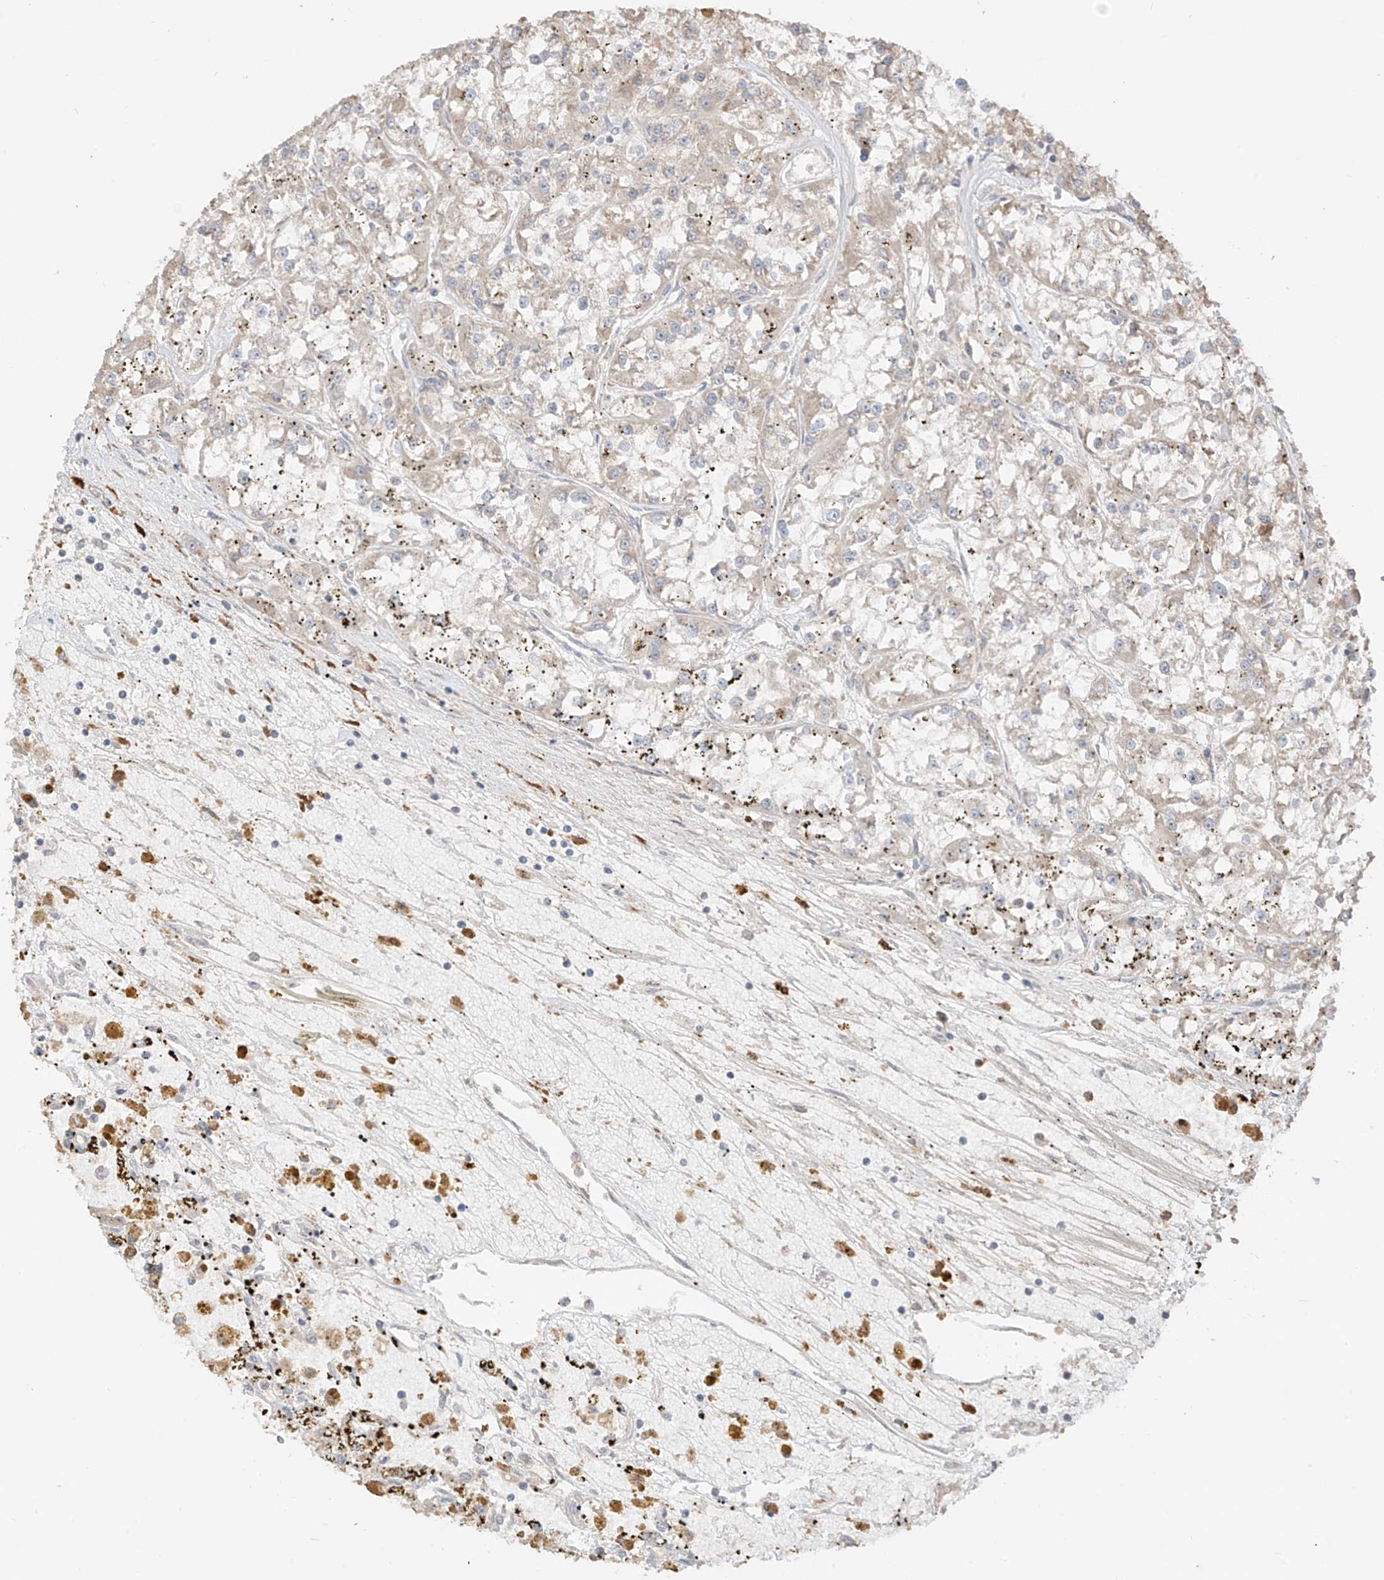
{"staining": {"intensity": "moderate", "quantity": "<25%", "location": "cytoplasmic/membranous"}, "tissue": "renal cancer", "cell_type": "Tumor cells", "image_type": "cancer", "snomed": [{"axis": "morphology", "description": "Adenocarcinoma, NOS"}, {"axis": "topography", "description": "Kidney"}], "caption": "Renal cancer stained for a protein exhibits moderate cytoplasmic/membranous positivity in tumor cells. The protein of interest is stained brown, and the nuclei are stained in blue (DAB IHC with brightfield microscopy, high magnification).", "gene": "LATS1", "patient": {"sex": "female", "age": 52}}